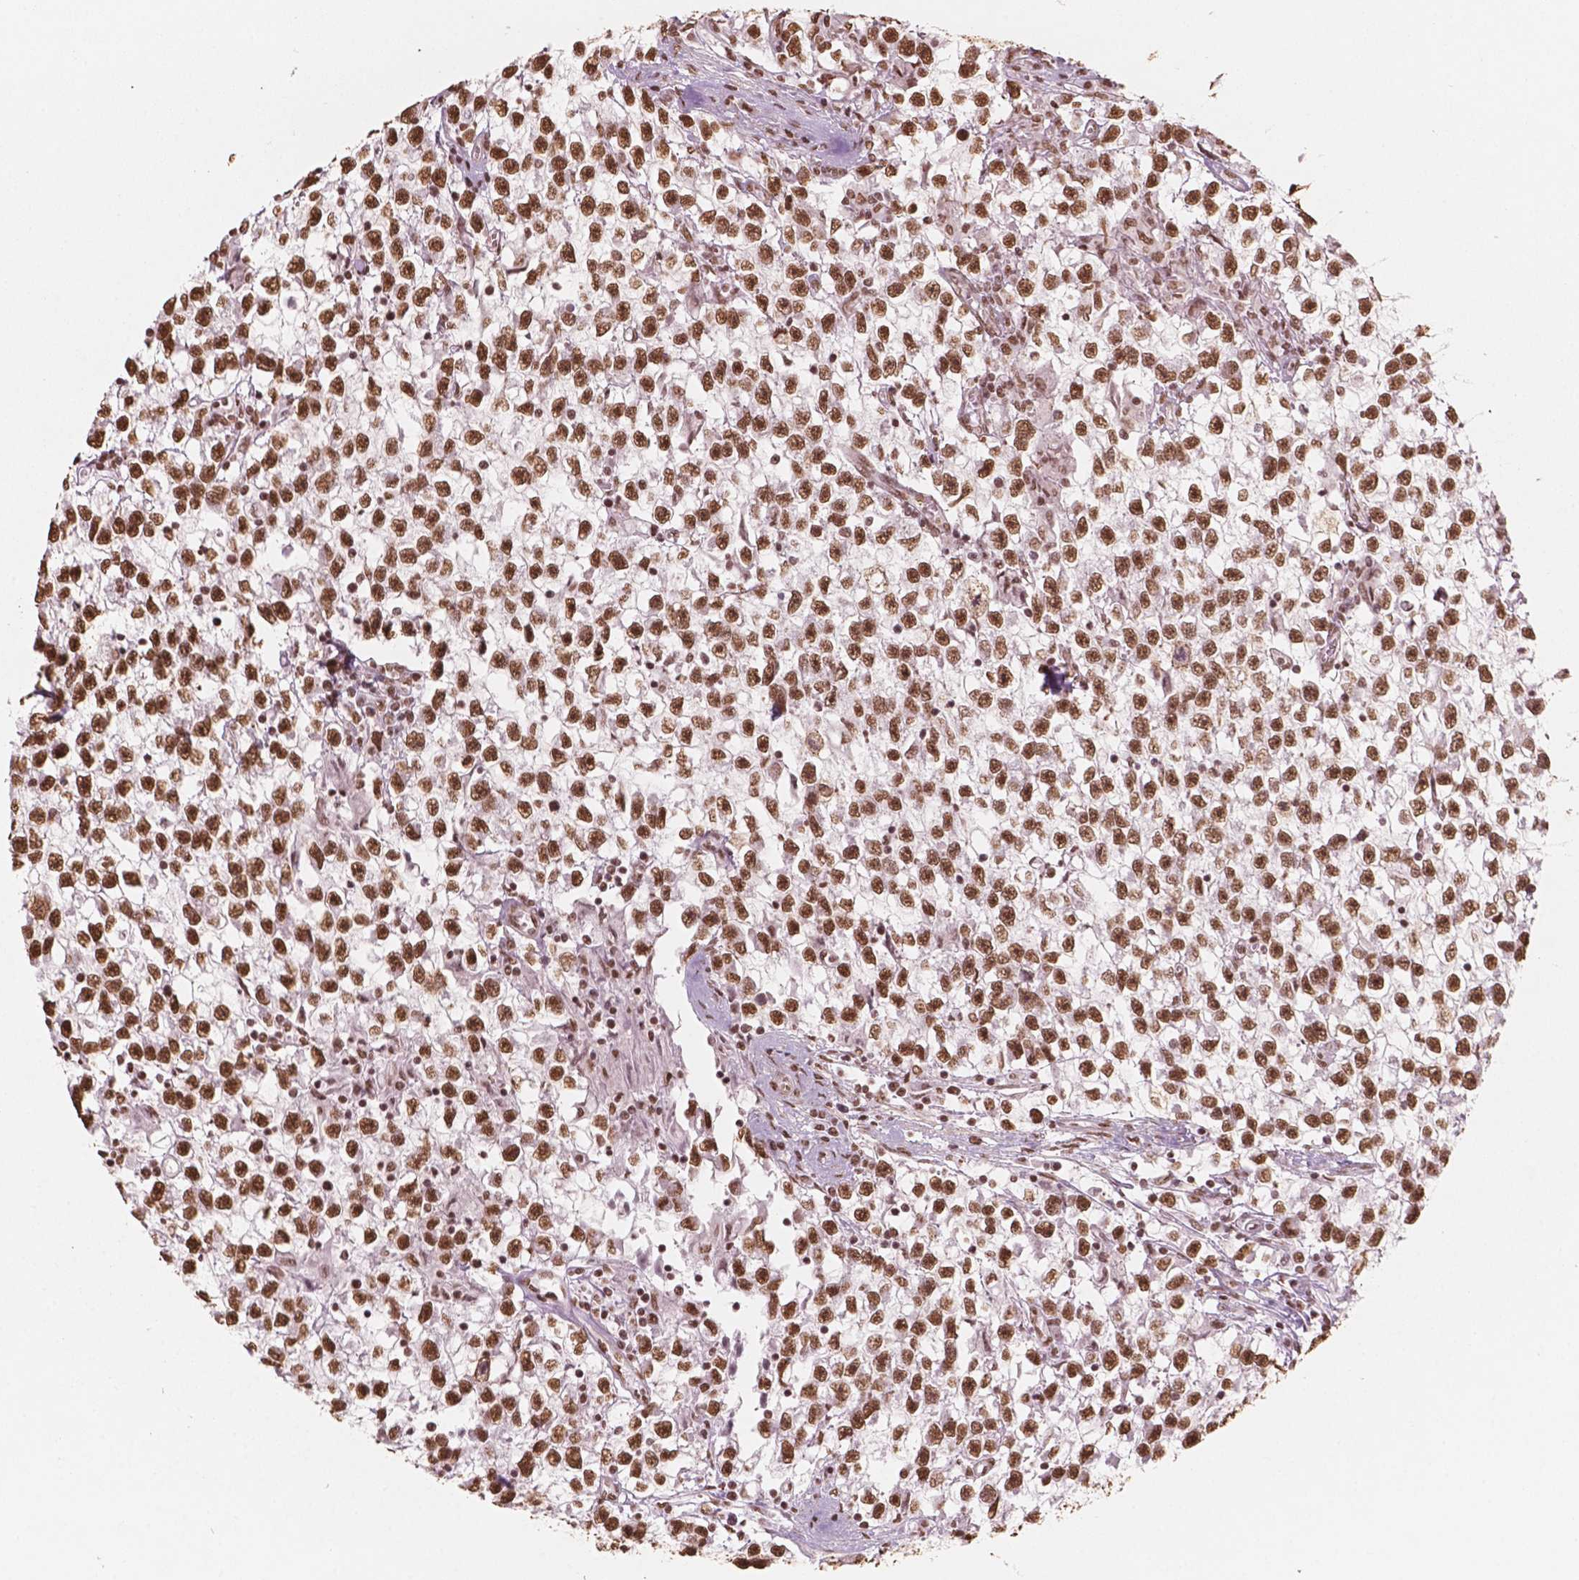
{"staining": {"intensity": "moderate", "quantity": ">75%", "location": "nuclear"}, "tissue": "testis cancer", "cell_type": "Tumor cells", "image_type": "cancer", "snomed": [{"axis": "morphology", "description": "Seminoma, NOS"}, {"axis": "topography", "description": "Testis"}], "caption": "IHC (DAB) staining of testis seminoma shows moderate nuclear protein expression in approximately >75% of tumor cells.", "gene": "GTF3C5", "patient": {"sex": "male", "age": 31}}